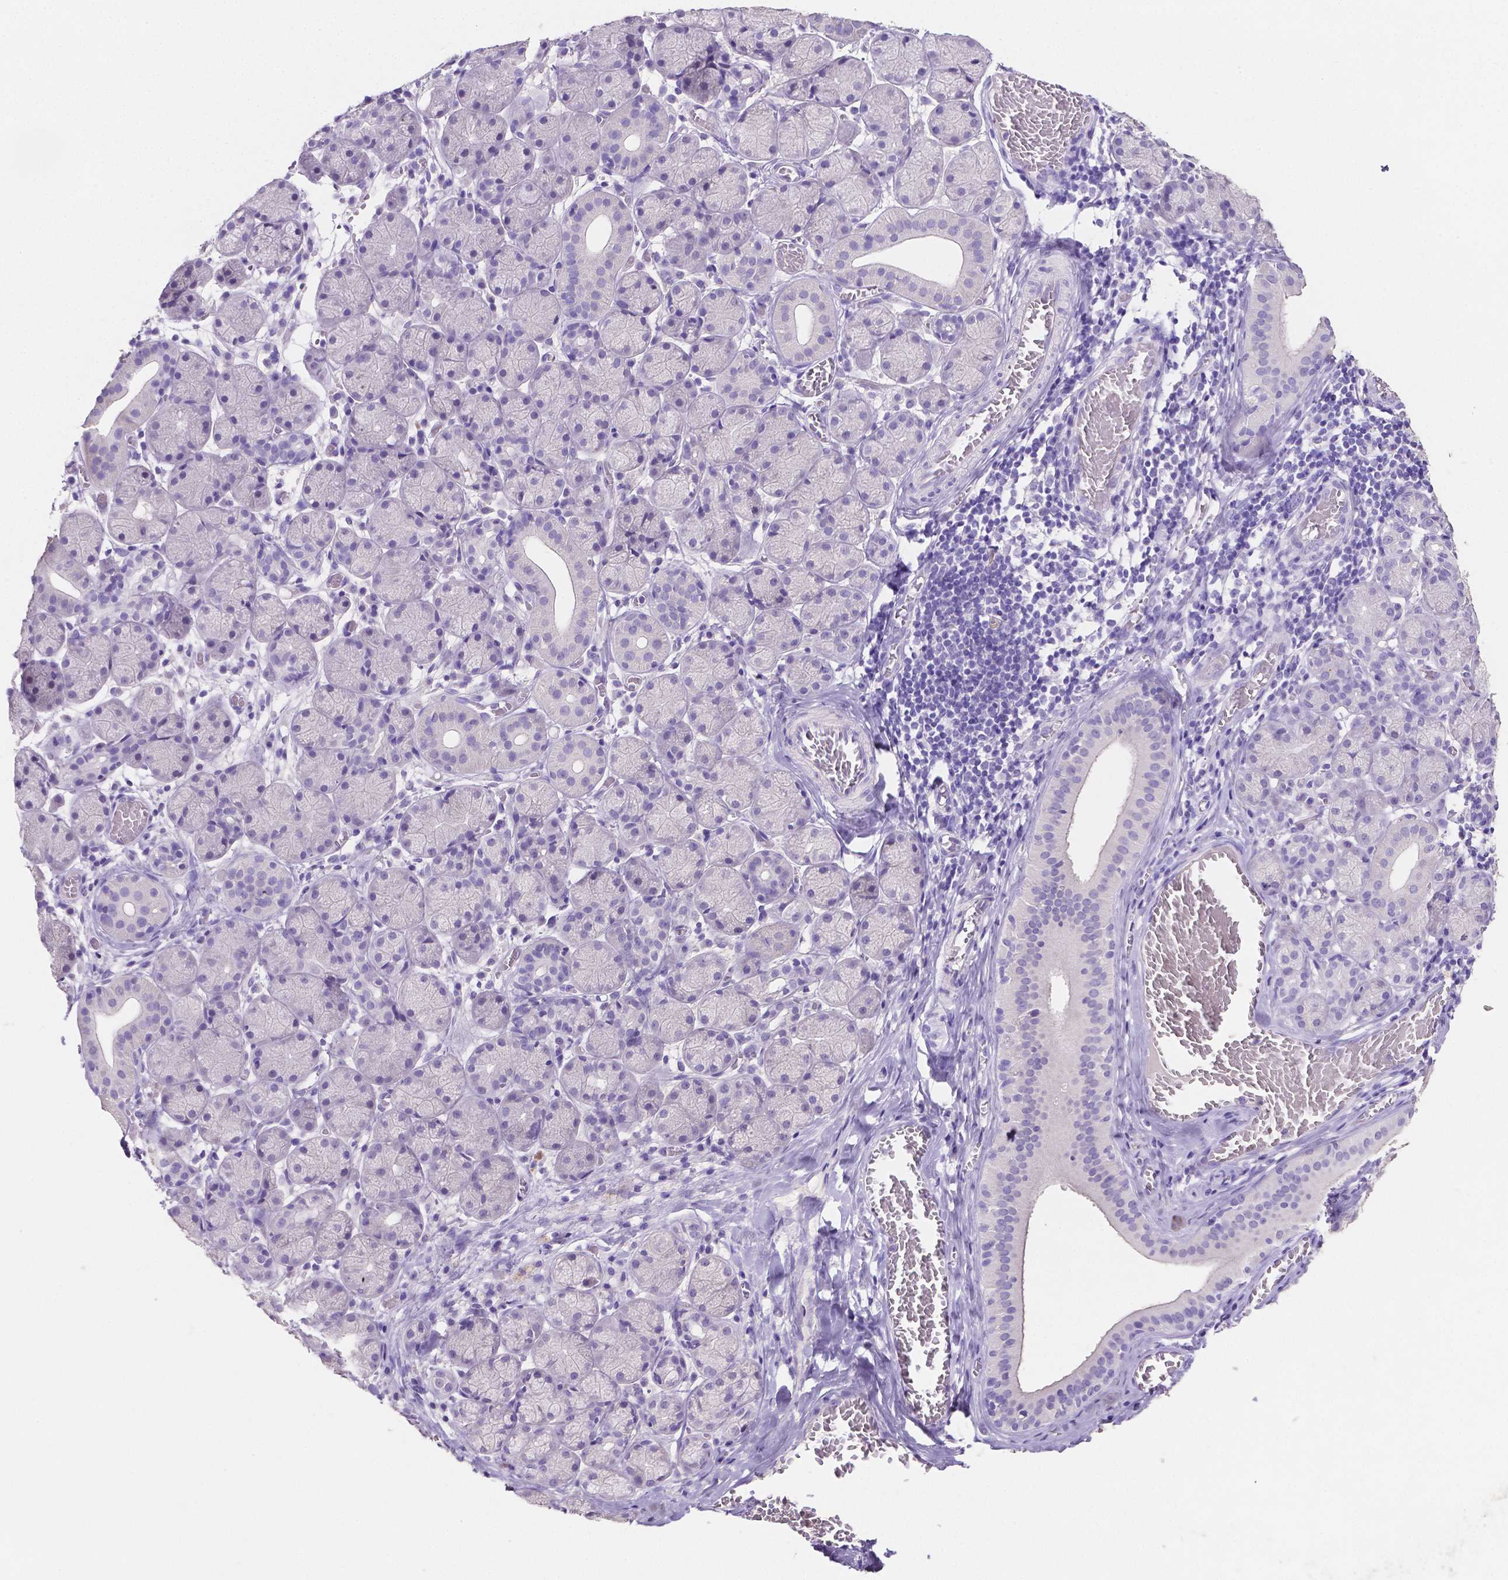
{"staining": {"intensity": "negative", "quantity": "none", "location": "none"}, "tissue": "salivary gland", "cell_type": "Glandular cells", "image_type": "normal", "snomed": [{"axis": "morphology", "description": "Normal tissue, NOS"}, {"axis": "topography", "description": "Salivary gland"}, {"axis": "topography", "description": "Peripheral nerve tissue"}], "caption": "This is a micrograph of immunohistochemistry (IHC) staining of normal salivary gland, which shows no positivity in glandular cells. (DAB immunohistochemistry (IHC) with hematoxylin counter stain).", "gene": "SLC22A2", "patient": {"sex": "female", "age": 24}}